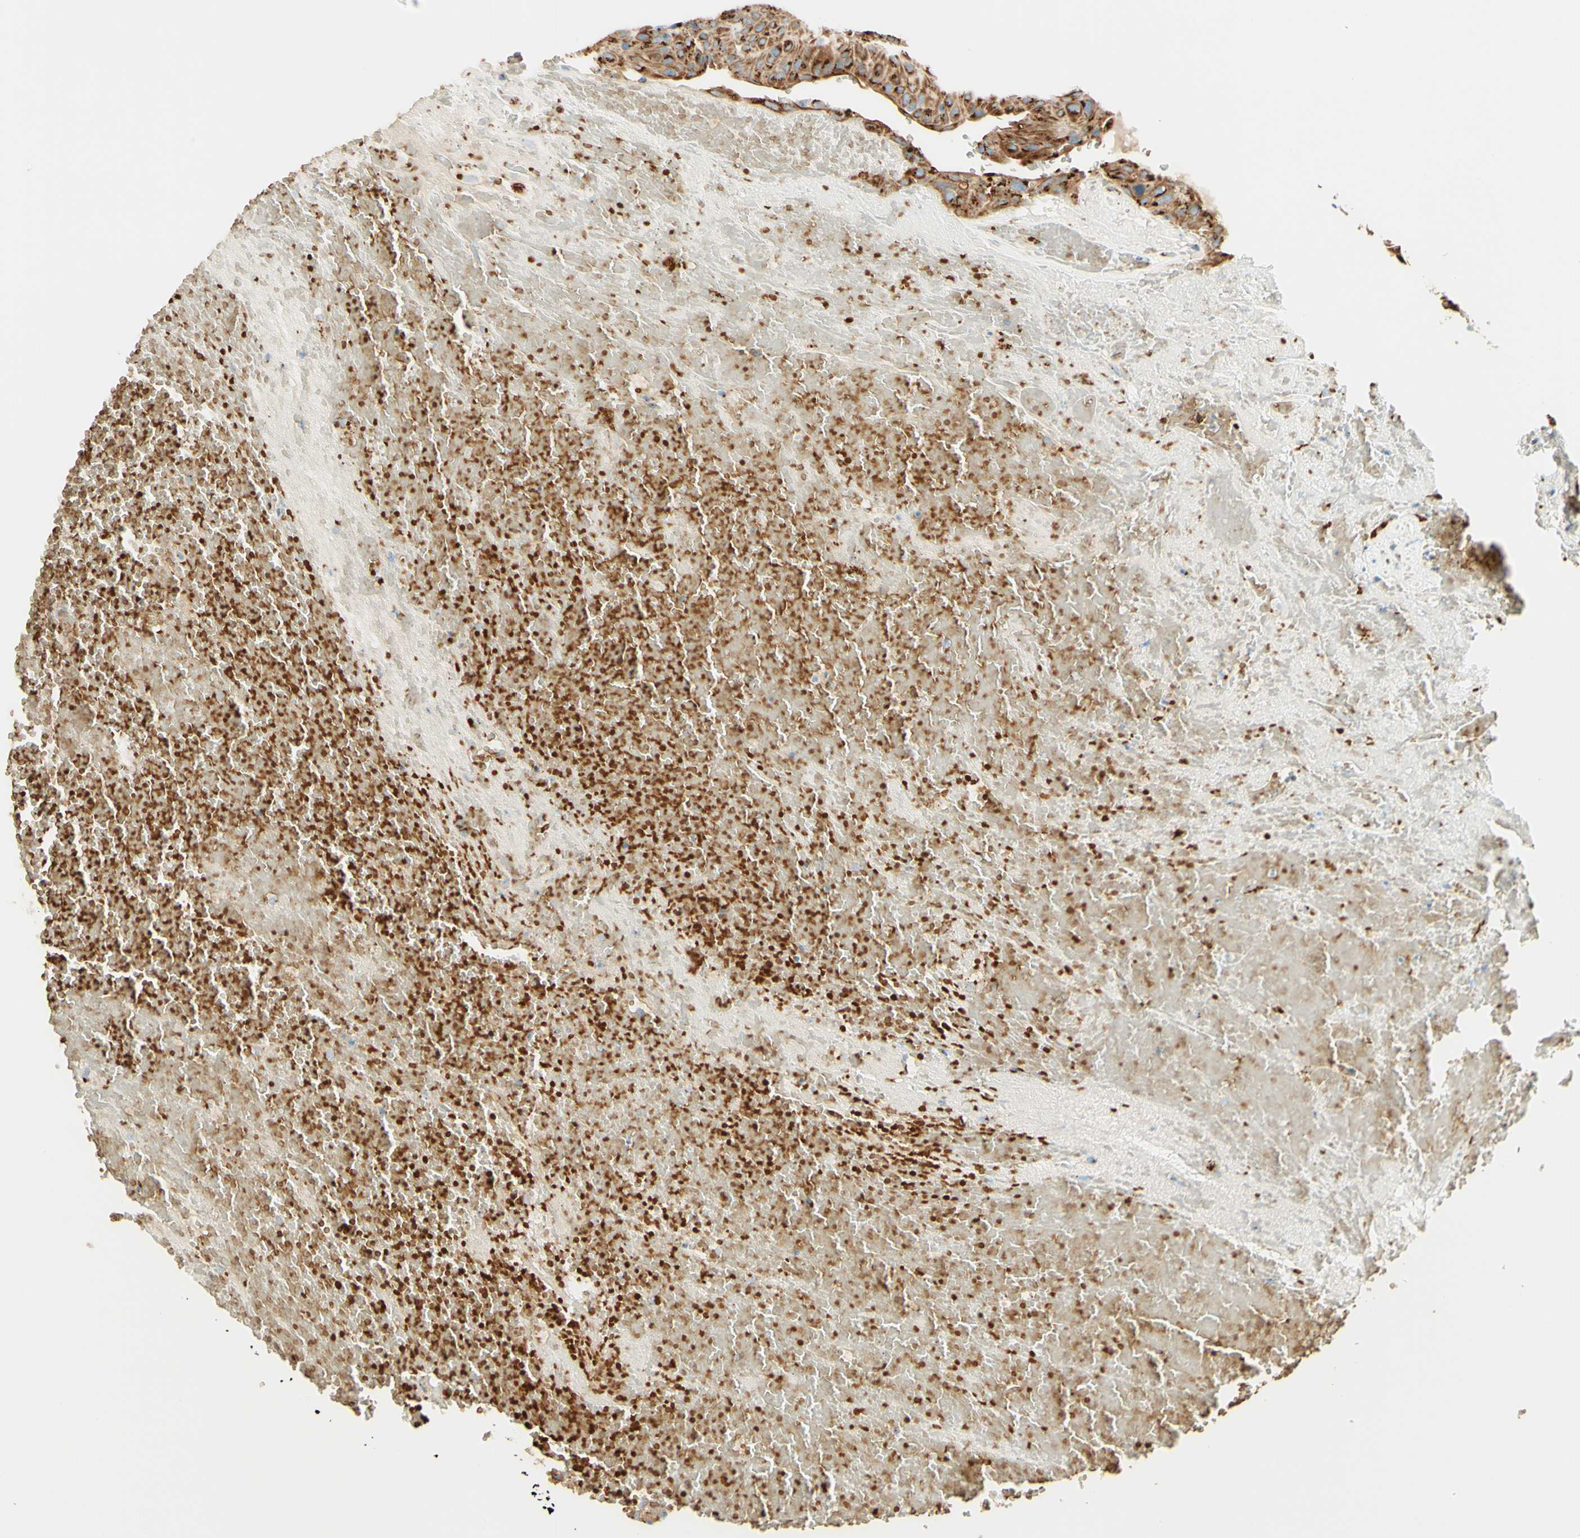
{"staining": {"intensity": "strong", "quantity": ">75%", "location": "cytoplasmic/membranous"}, "tissue": "urothelial cancer", "cell_type": "Tumor cells", "image_type": "cancer", "snomed": [{"axis": "morphology", "description": "Urothelial carcinoma, High grade"}, {"axis": "topography", "description": "Urinary bladder"}], "caption": "Immunohistochemistry (IHC) photomicrograph of neoplastic tissue: human urothelial cancer stained using immunohistochemistry demonstrates high levels of strong protein expression localized specifically in the cytoplasmic/membranous of tumor cells, appearing as a cytoplasmic/membranous brown color.", "gene": "GOLGB1", "patient": {"sex": "male", "age": 66}}